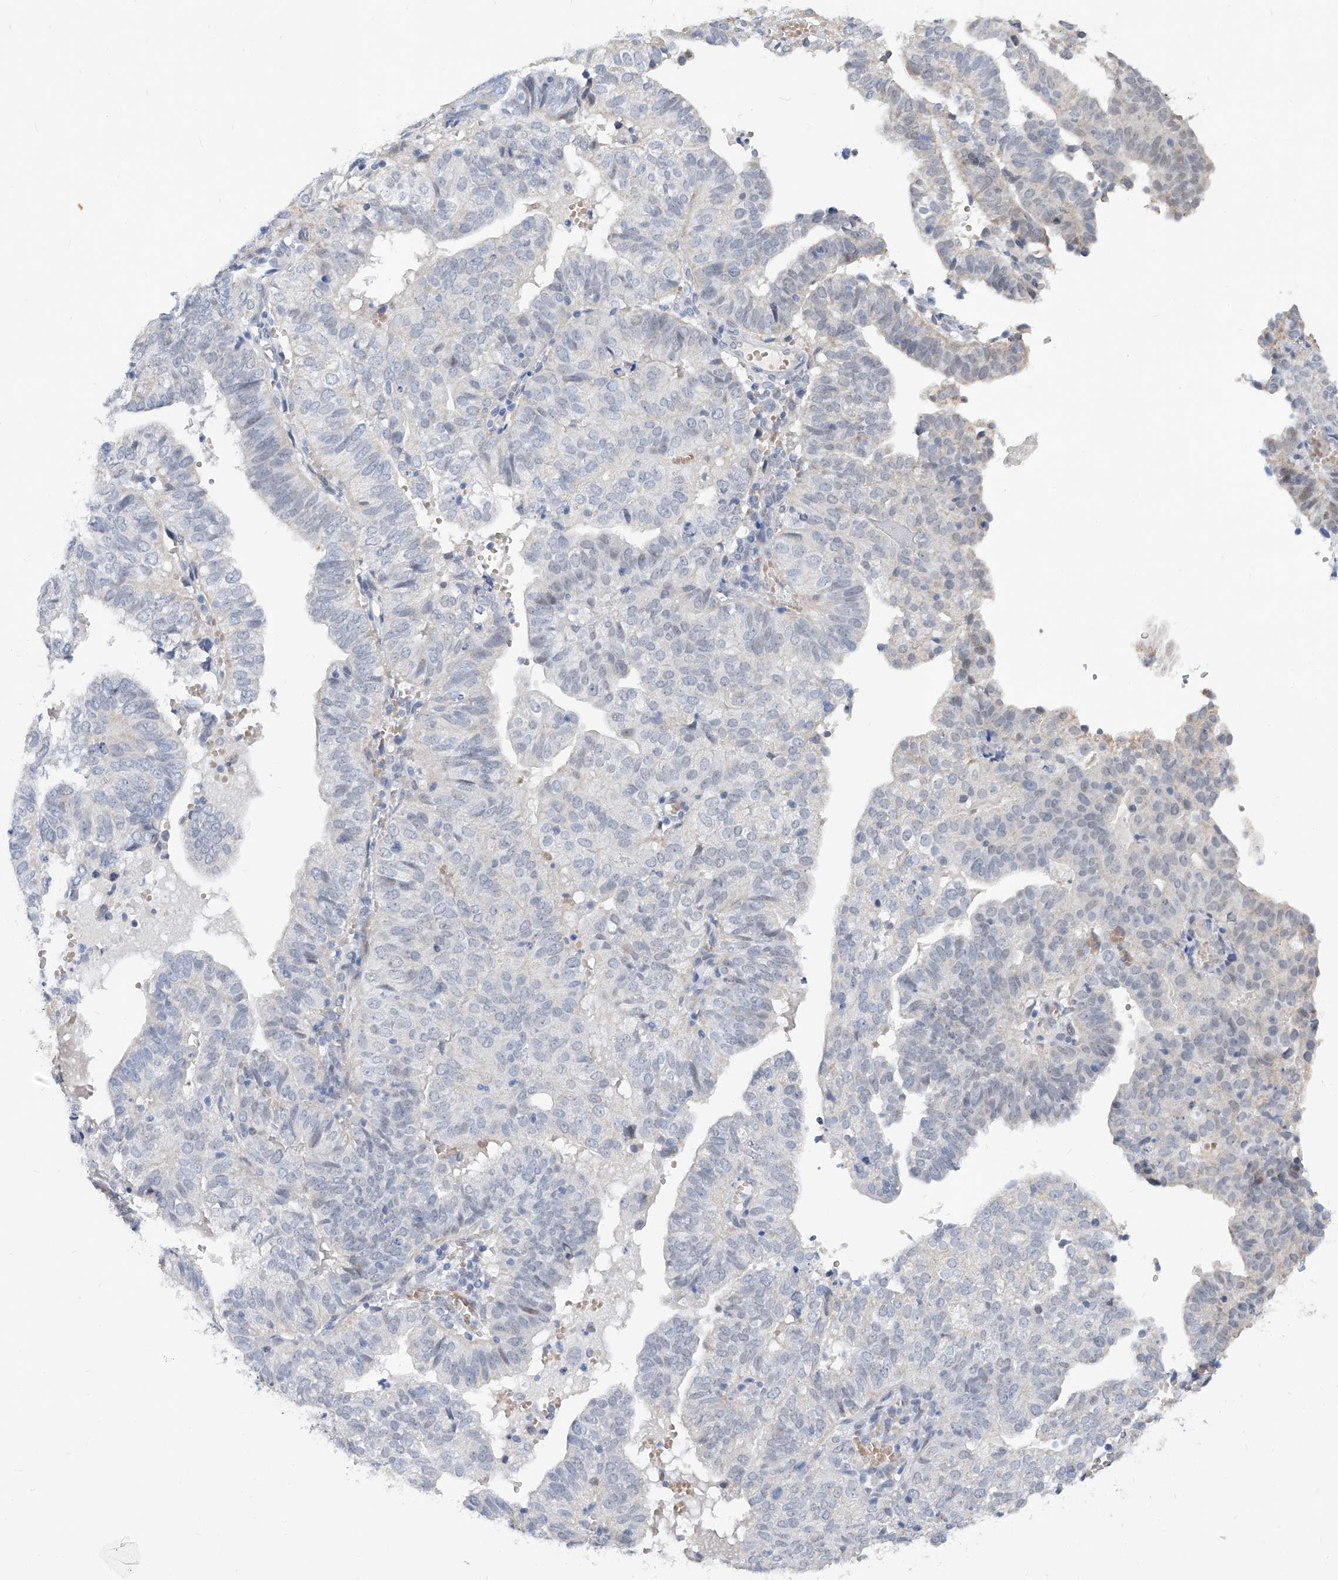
{"staining": {"intensity": "negative", "quantity": "none", "location": "none"}, "tissue": "endometrial cancer", "cell_type": "Tumor cells", "image_type": "cancer", "snomed": [{"axis": "morphology", "description": "Adenocarcinoma, NOS"}, {"axis": "topography", "description": "Uterus"}], "caption": "The image demonstrates no significant staining in tumor cells of endometrial cancer (adenocarcinoma). (DAB immunohistochemistry with hematoxylin counter stain).", "gene": "BPTF", "patient": {"sex": "female", "age": 77}}